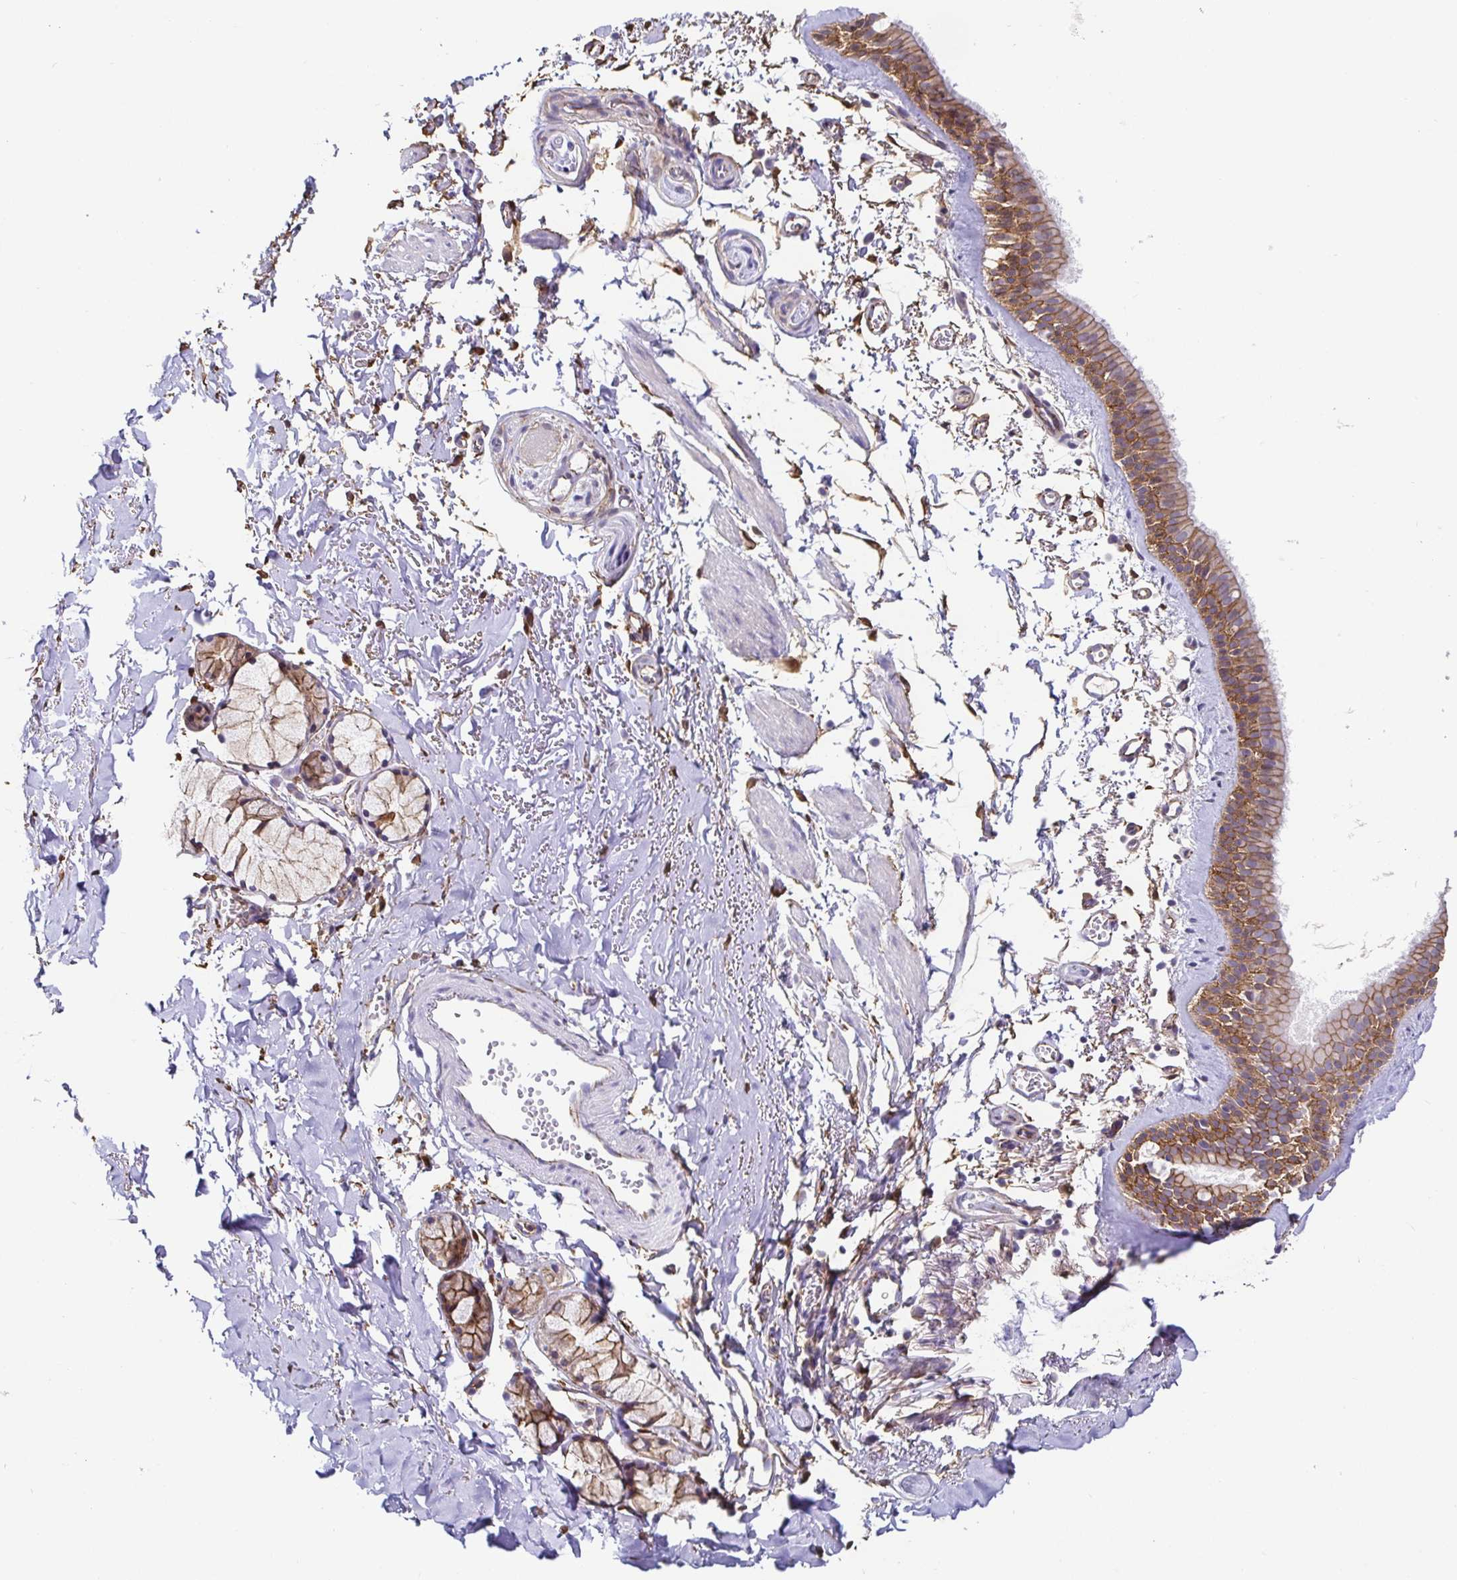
{"staining": {"intensity": "moderate", "quantity": ">75%", "location": "cytoplasmic/membranous"}, "tissue": "bronchus", "cell_type": "Respiratory epithelial cells", "image_type": "normal", "snomed": [{"axis": "morphology", "description": "Normal tissue, NOS"}, {"axis": "topography", "description": "Cartilage tissue"}, {"axis": "topography", "description": "Bronchus"}, {"axis": "topography", "description": "Peripheral nerve tissue"}], "caption": "Unremarkable bronchus was stained to show a protein in brown. There is medium levels of moderate cytoplasmic/membranous expression in approximately >75% of respiratory epithelial cells.", "gene": "PIWIL3", "patient": {"sex": "female", "age": 59}}